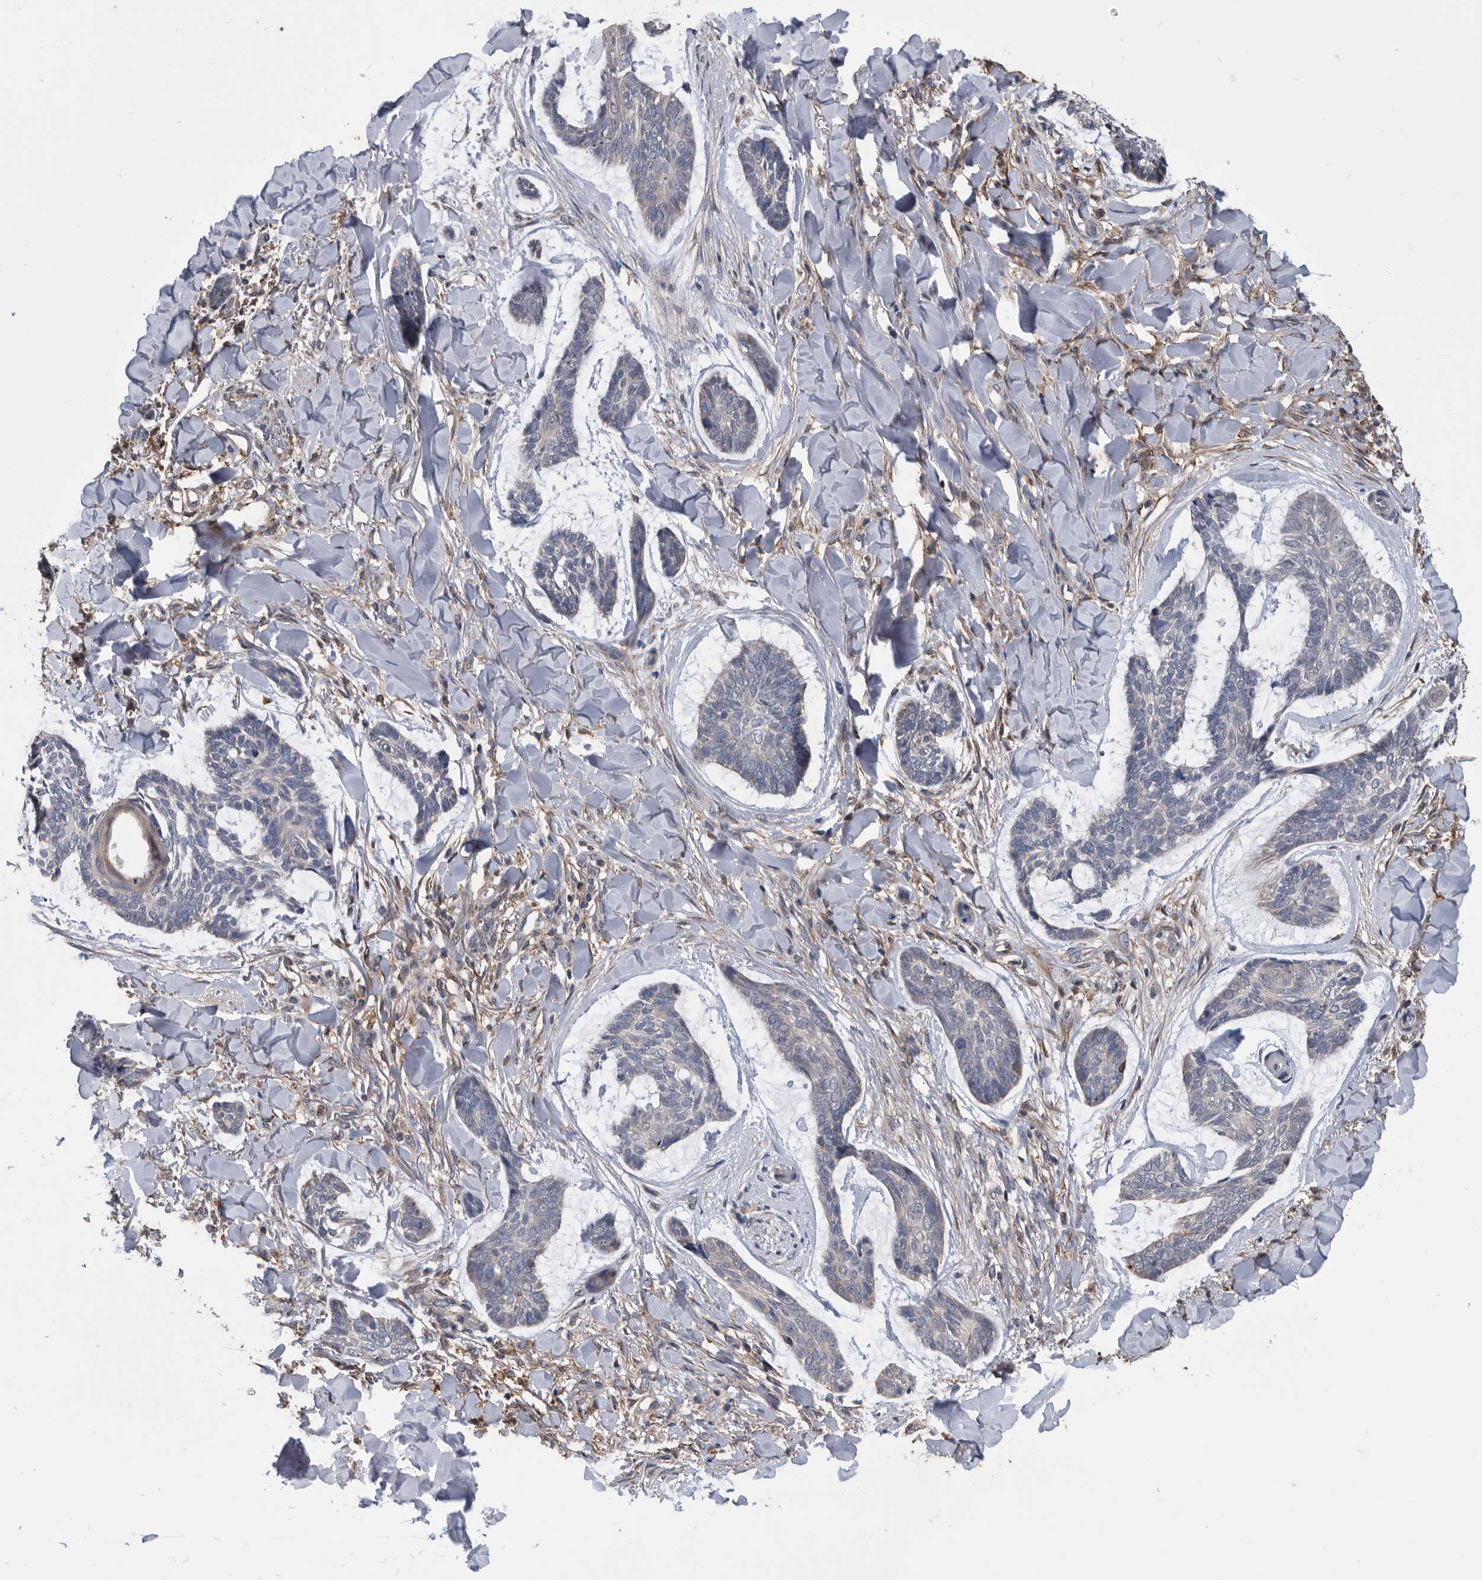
{"staining": {"intensity": "negative", "quantity": "none", "location": "none"}, "tissue": "skin cancer", "cell_type": "Tumor cells", "image_type": "cancer", "snomed": [{"axis": "morphology", "description": "Basal cell carcinoma"}, {"axis": "topography", "description": "Skin"}], "caption": "This is an IHC histopathology image of human basal cell carcinoma (skin). There is no expression in tumor cells.", "gene": "NRBP1", "patient": {"sex": "male", "age": 43}}